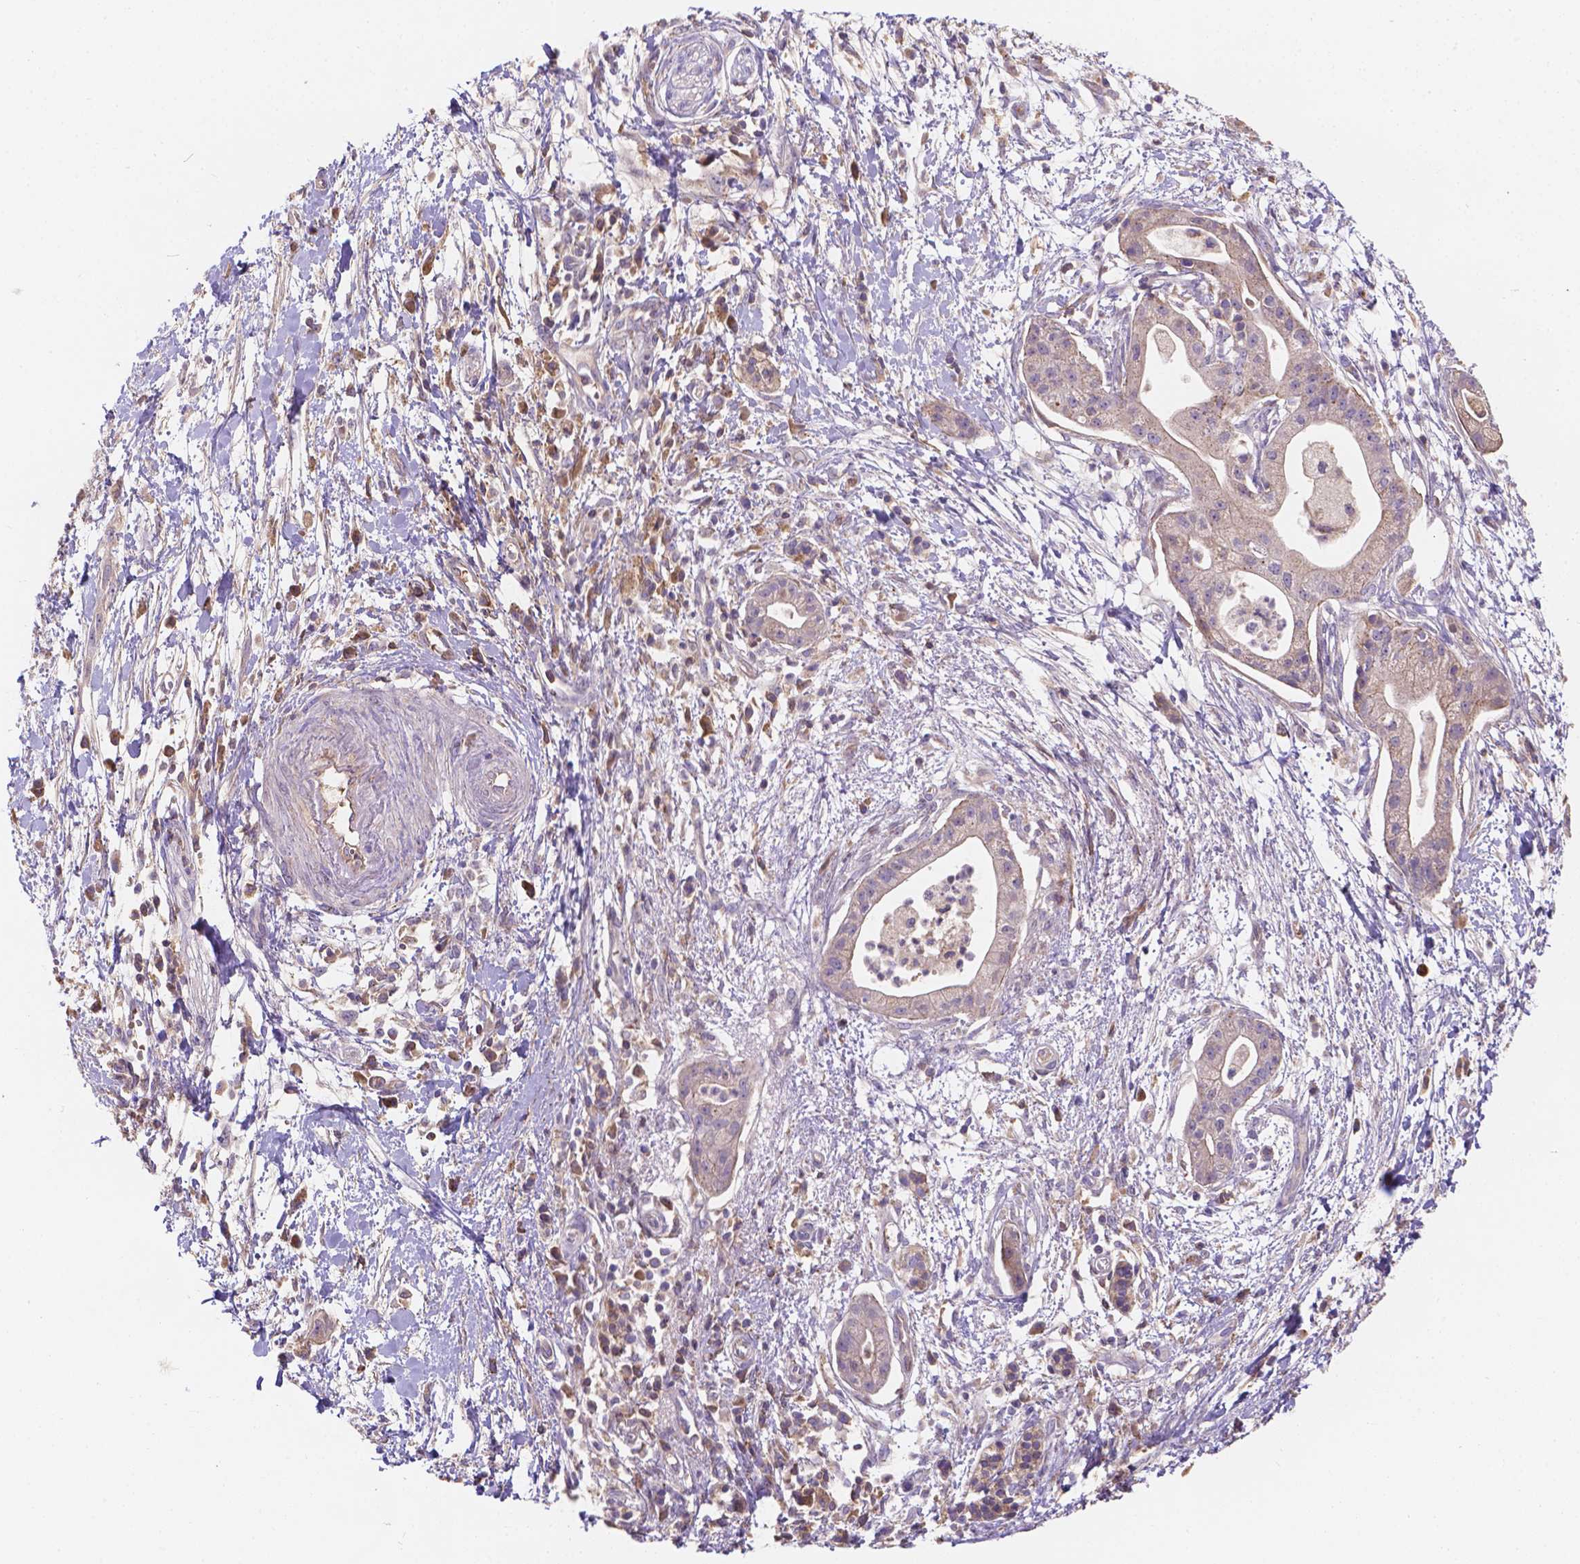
{"staining": {"intensity": "negative", "quantity": "none", "location": "none"}, "tissue": "pancreatic cancer", "cell_type": "Tumor cells", "image_type": "cancer", "snomed": [{"axis": "morphology", "description": "Normal tissue, NOS"}, {"axis": "morphology", "description": "Adenocarcinoma, NOS"}, {"axis": "topography", "description": "Lymph node"}, {"axis": "topography", "description": "Pancreas"}], "caption": "A high-resolution micrograph shows immunohistochemistry (IHC) staining of pancreatic cancer, which shows no significant positivity in tumor cells. Nuclei are stained in blue.", "gene": "CDK10", "patient": {"sex": "female", "age": 58}}